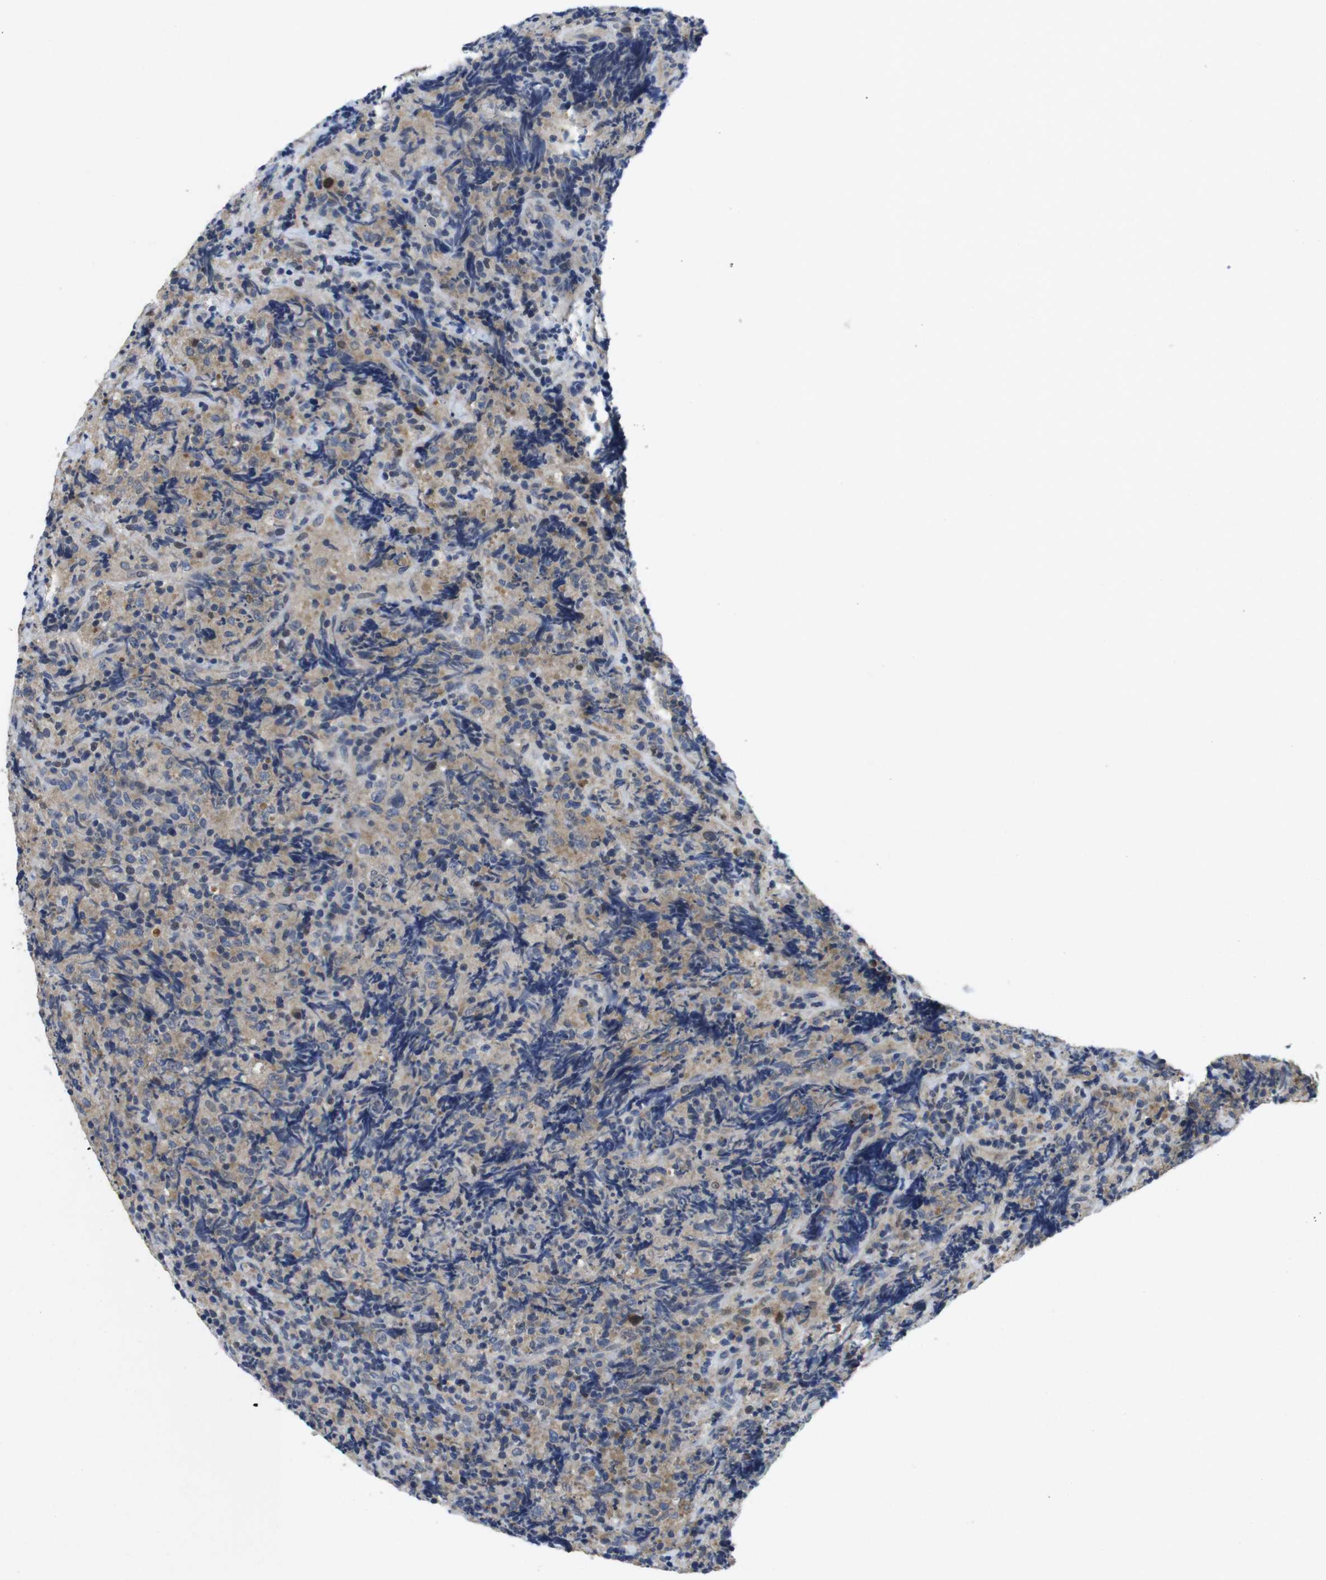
{"staining": {"intensity": "moderate", "quantity": ">75%", "location": "cytoplasmic/membranous"}, "tissue": "lymphoma", "cell_type": "Tumor cells", "image_type": "cancer", "snomed": [{"axis": "morphology", "description": "Malignant lymphoma, non-Hodgkin's type, High grade"}, {"axis": "topography", "description": "Tonsil"}], "caption": "Immunohistochemical staining of human high-grade malignant lymphoma, non-Hodgkin's type demonstrates moderate cytoplasmic/membranous protein positivity in approximately >75% of tumor cells.", "gene": "FNTA", "patient": {"sex": "female", "age": 36}}